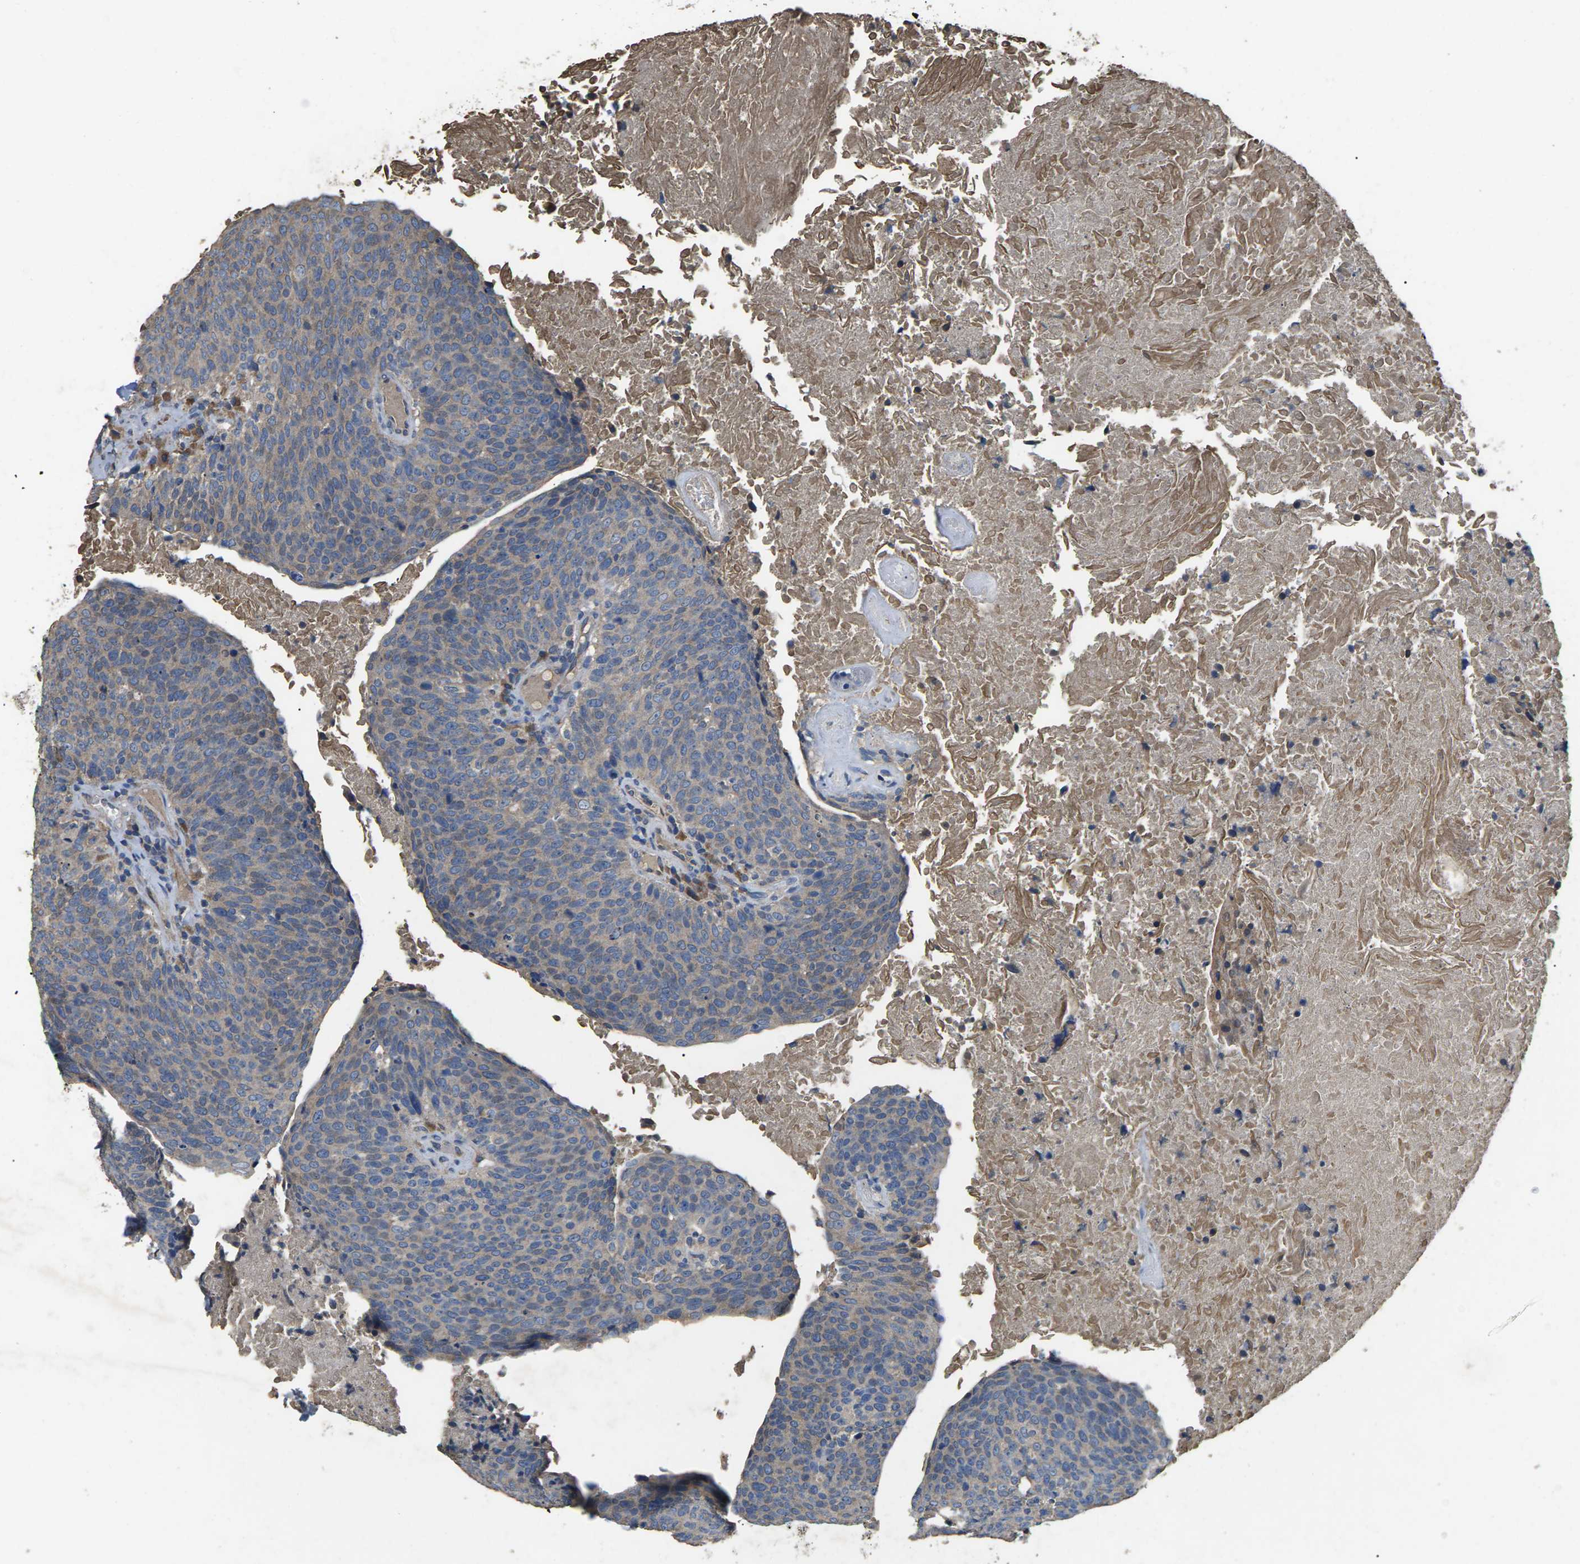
{"staining": {"intensity": "weak", "quantity": "<25%", "location": "cytoplasmic/membranous"}, "tissue": "head and neck cancer", "cell_type": "Tumor cells", "image_type": "cancer", "snomed": [{"axis": "morphology", "description": "Squamous cell carcinoma, NOS"}, {"axis": "morphology", "description": "Squamous cell carcinoma, metastatic, NOS"}, {"axis": "topography", "description": "Lymph node"}, {"axis": "topography", "description": "Head-Neck"}], "caption": "Micrograph shows no significant protein expression in tumor cells of squamous cell carcinoma (head and neck).", "gene": "B4GAT1", "patient": {"sex": "male", "age": 62}}